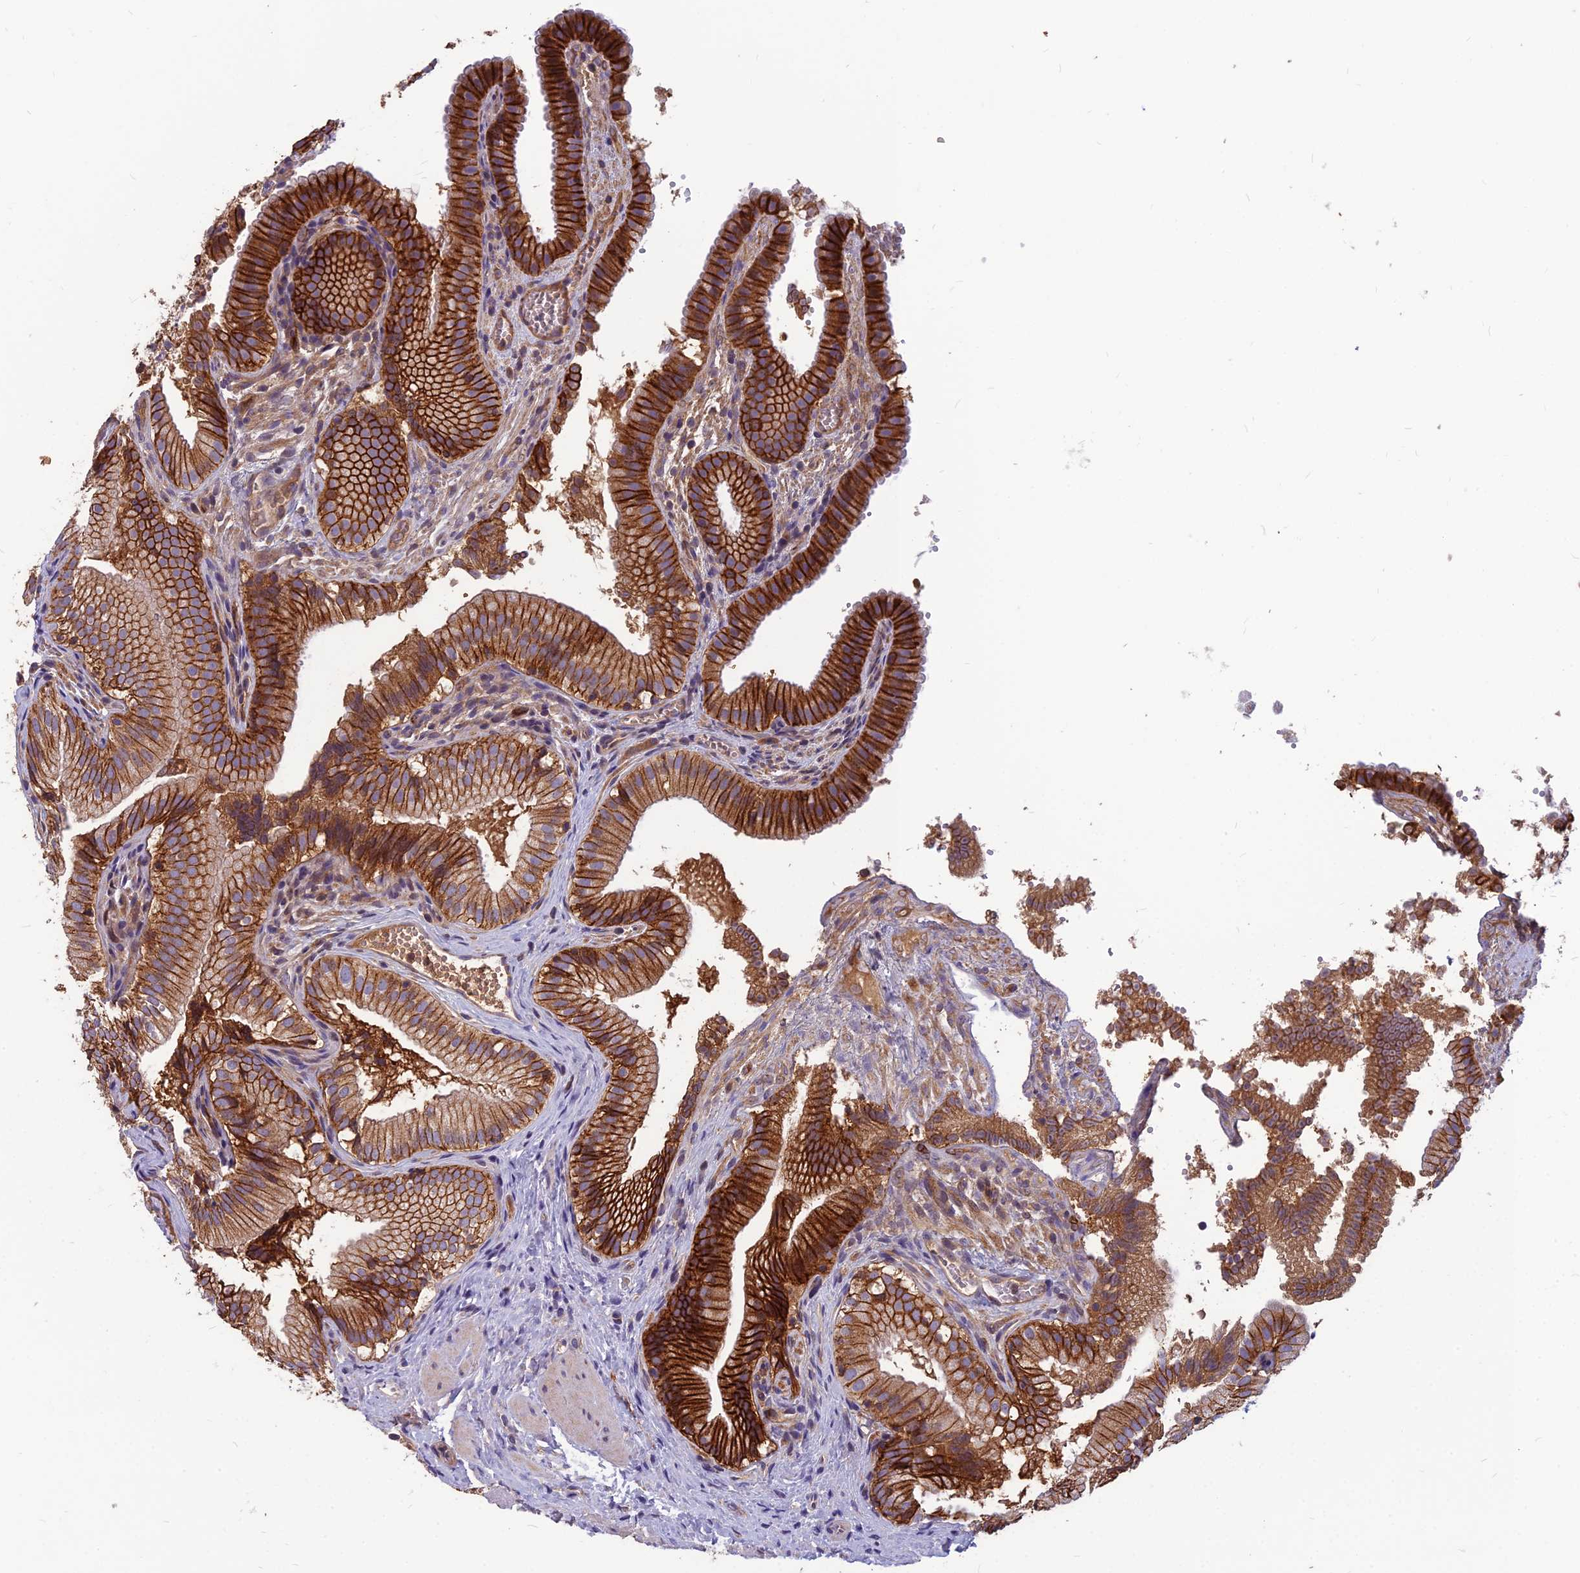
{"staining": {"intensity": "strong", "quantity": ">75%", "location": "cytoplasmic/membranous"}, "tissue": "gallbladder", "cell_type": "Glandular cells", "image_type": "normal", "snomed": [{"axis": "morphology", "description": "Normal tissue, NOS"}, {"axis": "topography", "description": "Gallbladder"}], "caption": "Immunohistochemistry (DAB) staining of unremarkable human gallbladder demonstrates strong cytoplasmic/membranous protein positivity in about >75% of glandular cells. Using DAB (brown) and hematoxylin (blue) stains, captured at high magnification using brightfield microscopy.", "gene": "TSPAN15", "patient": {"sex": "female", "age": 30}}